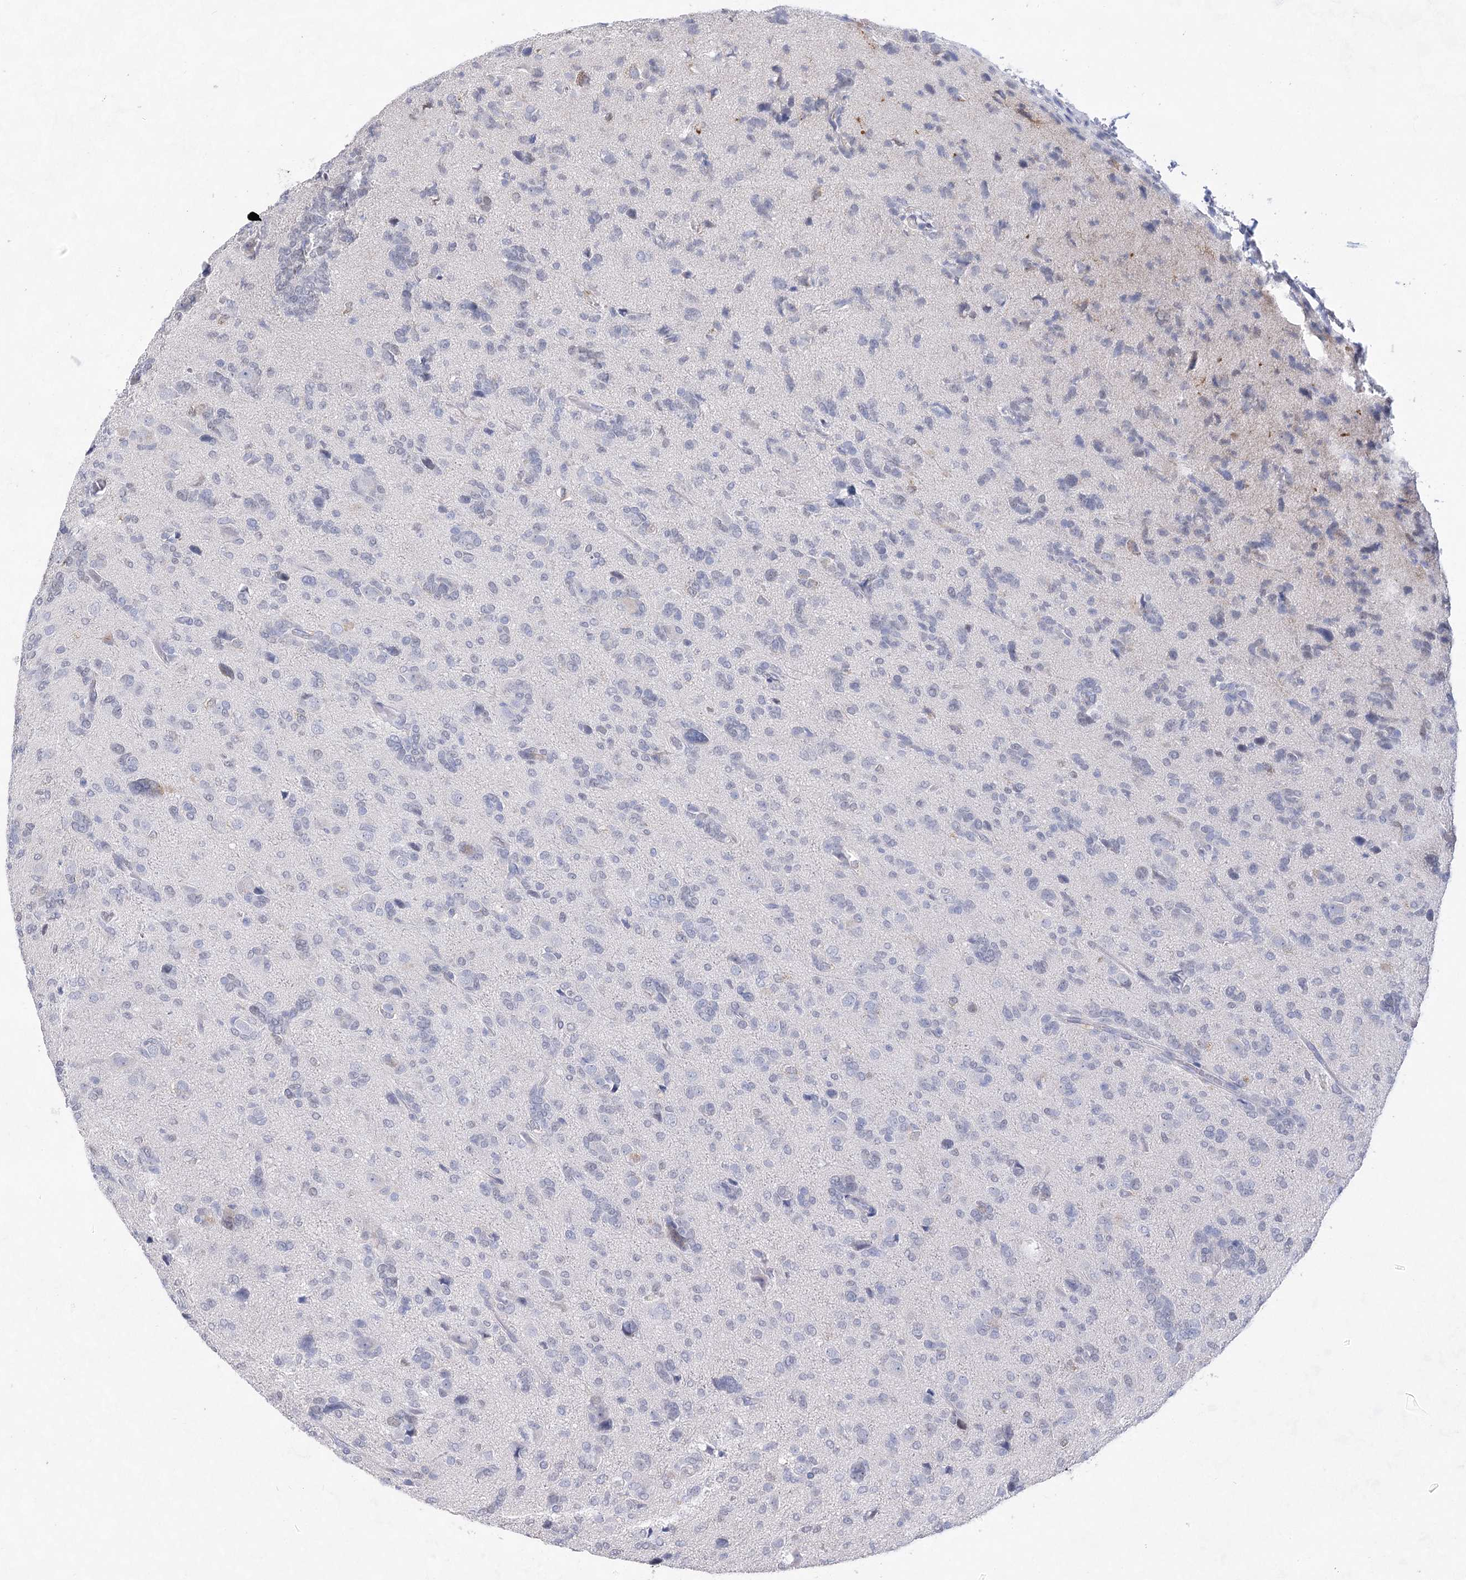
{"staining": {"intensity": "negative", "quantity": "none", "location": "none"}, "tissue": "glioma", "cell_type": "Tumor cells", "image_type": "cancer", "snomed": [{"axis": "morphology", "description": "Glioma, malignant, High grade"}, {"axis": "topography", "description": "Brain"}], "caption": "A high-resolution photomicrograph shows immunohistochemistry (IHC) staining of malignant glioma (high-grade), which displays no significant staining in tumor cells. Brightfield microscopy of immunohistochemistry (IHC) stained with DAB (3,3'-diaminobenzidine) (brown) and hematoxylin (blue), captured at high magnification.", "gene": "UGDH", "patient": {"sex": "female", "age": 59}}